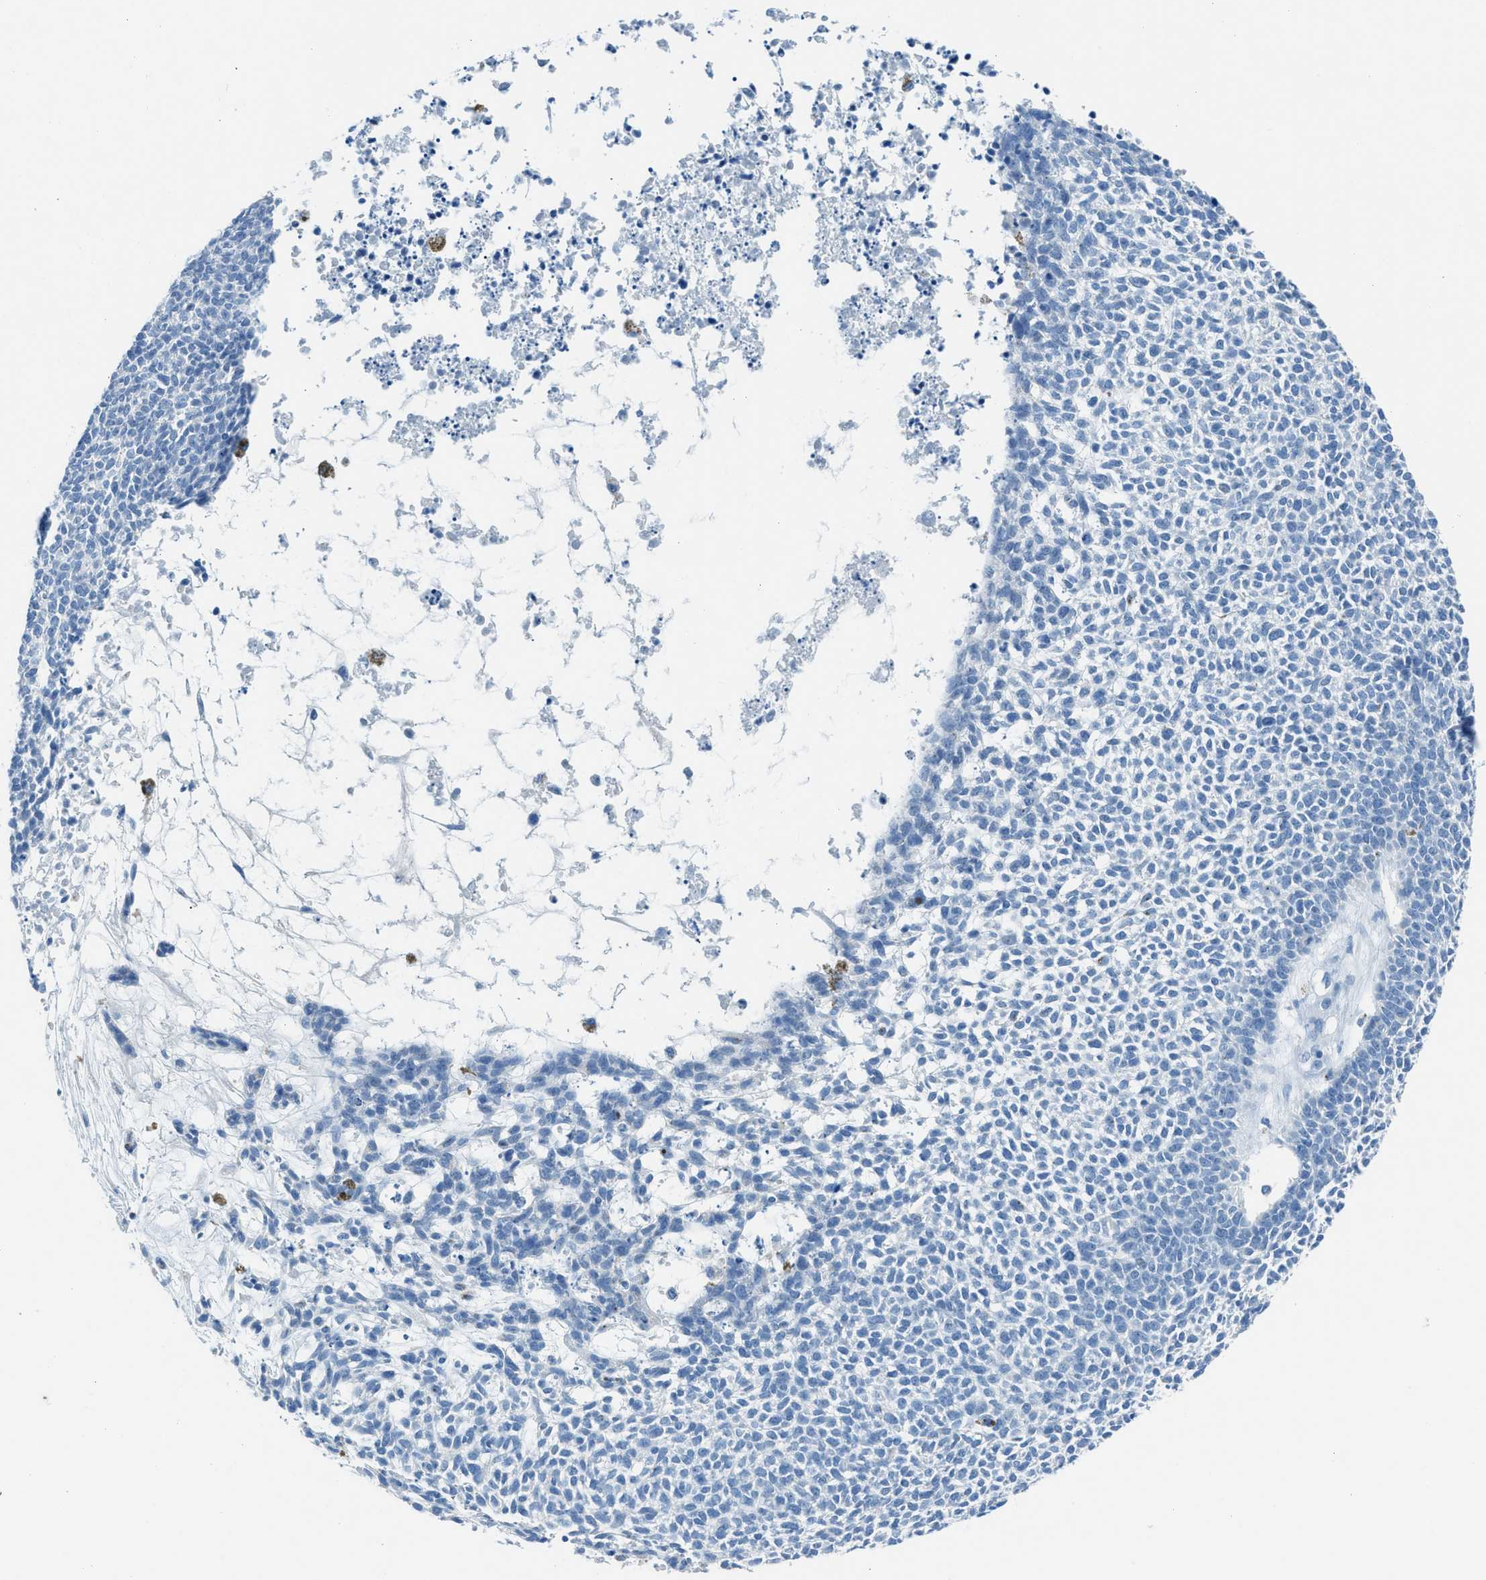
{"staining": {"intensity": "negative", "quantity": "none", "location": "none"}, "tissue": "skin cancer", "cell_type": "Tumor cells", "image_type": "cancer", "snomed": [{"axis": "morphology", "description": "Basal cell carcinoma"}, {"axis": "topography", "description": "Skin"}], "caption": "Skin cancer stained for a protein using IHC reveals no expression tumor cells.", "gene": "ACAN", "patient": {"sex": "female", "age": 84}}